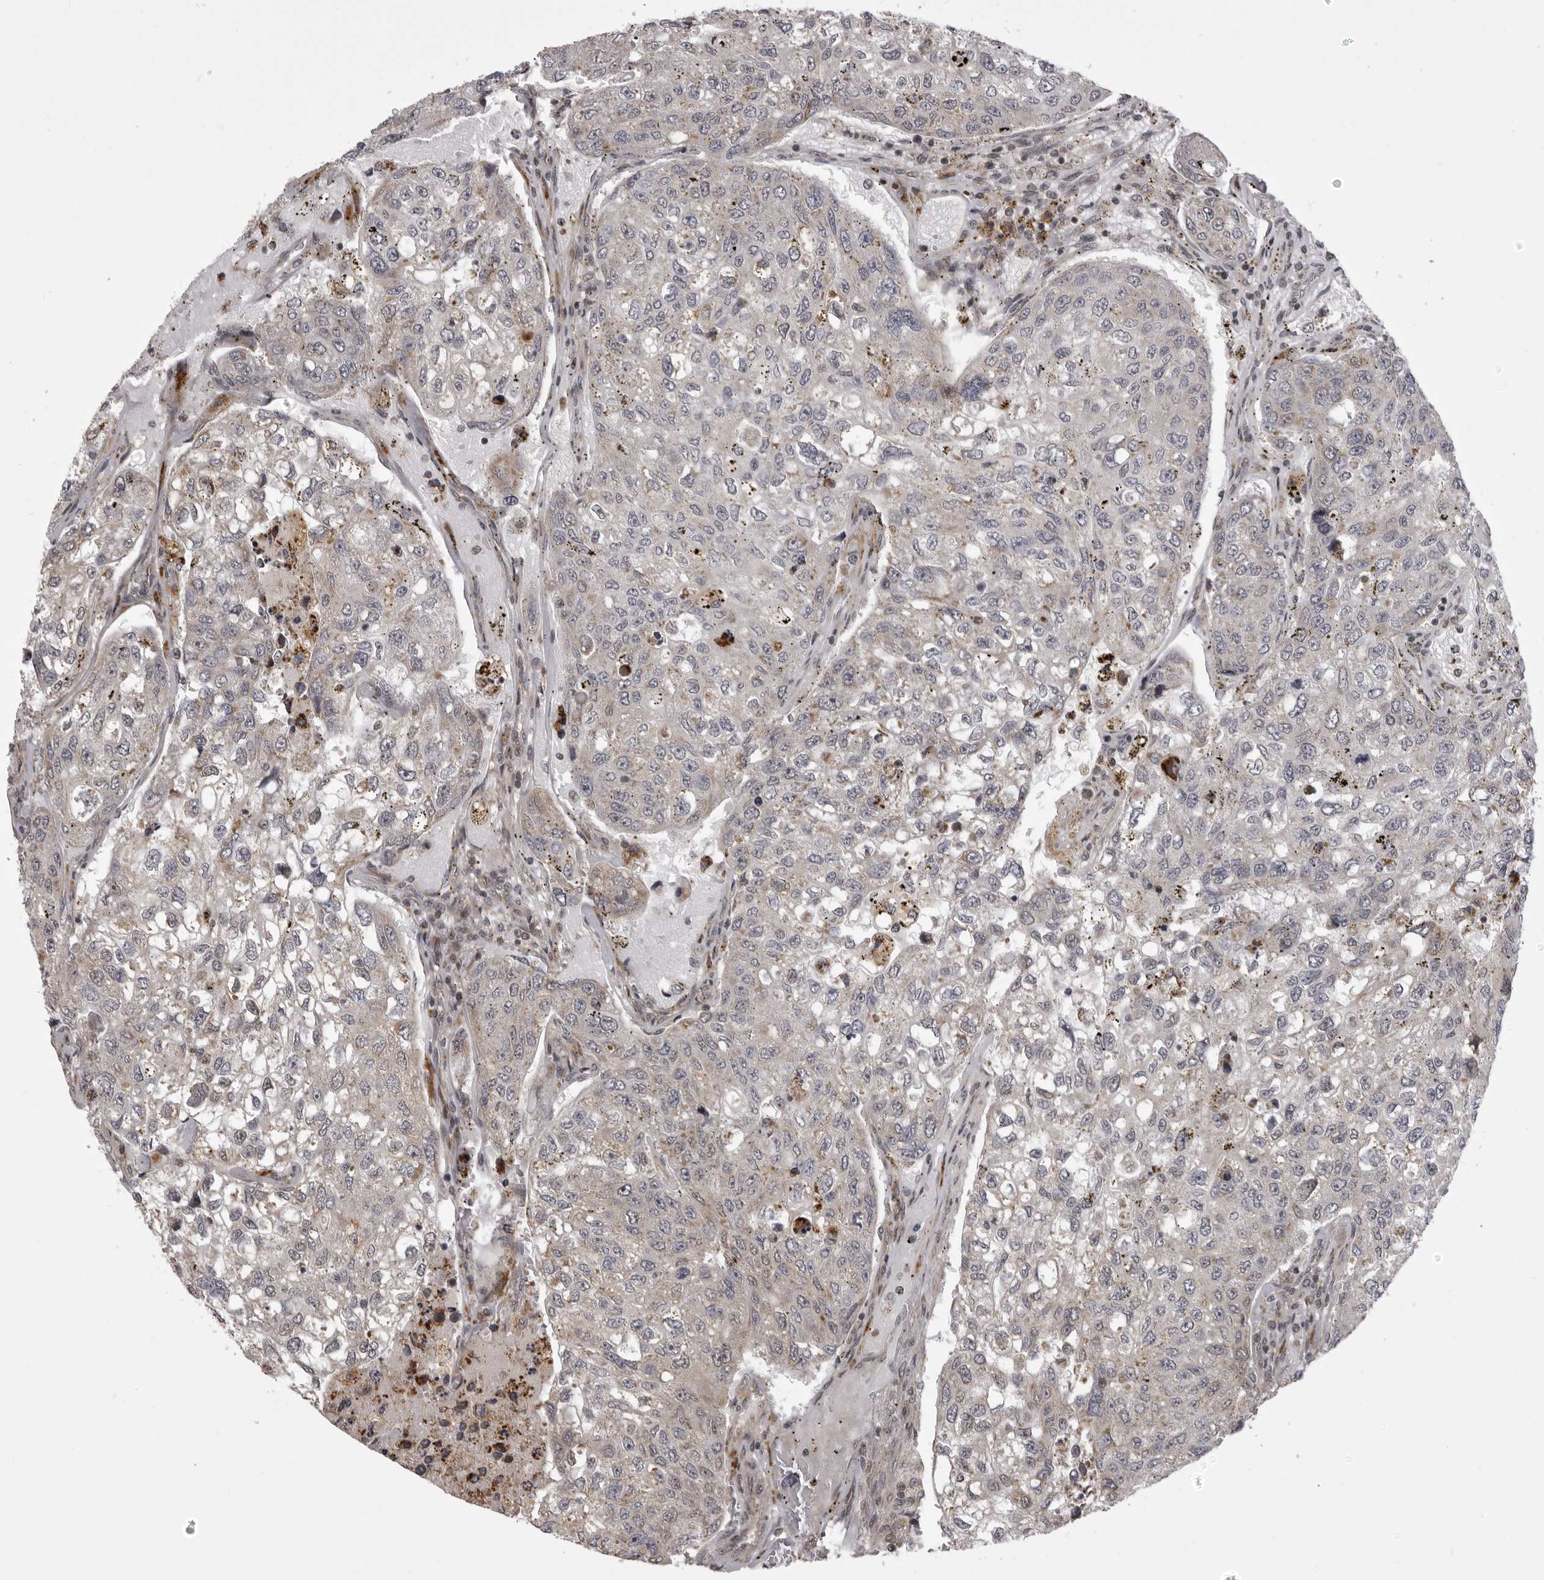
{"staining": {"intensity": "negative", "quantity": "none", "location": "none"}, "tissue": "urothelial cancer", "cell_type": "Tumor cells", "image_type": "cancer", "snomed": [{"axis": "morphology", "description": "Urothelial carcinoma, High grade"}, {"axis": "topography", "description": "Lymph node"}, {"axis": "topography", "description": "Urinary bladder"}], "caption": "The image displays no staining of tumor cells in urothelial carcinoma (high-grade). Brightfield microscopy of immunohistochemistry stained with DAB (3,3'-diaminobenzidine) (brown) and hematoxylin (blue), captured at high magnification.", "gene": "C1orf109", "patient": {"sex": "male", "age": 51}}